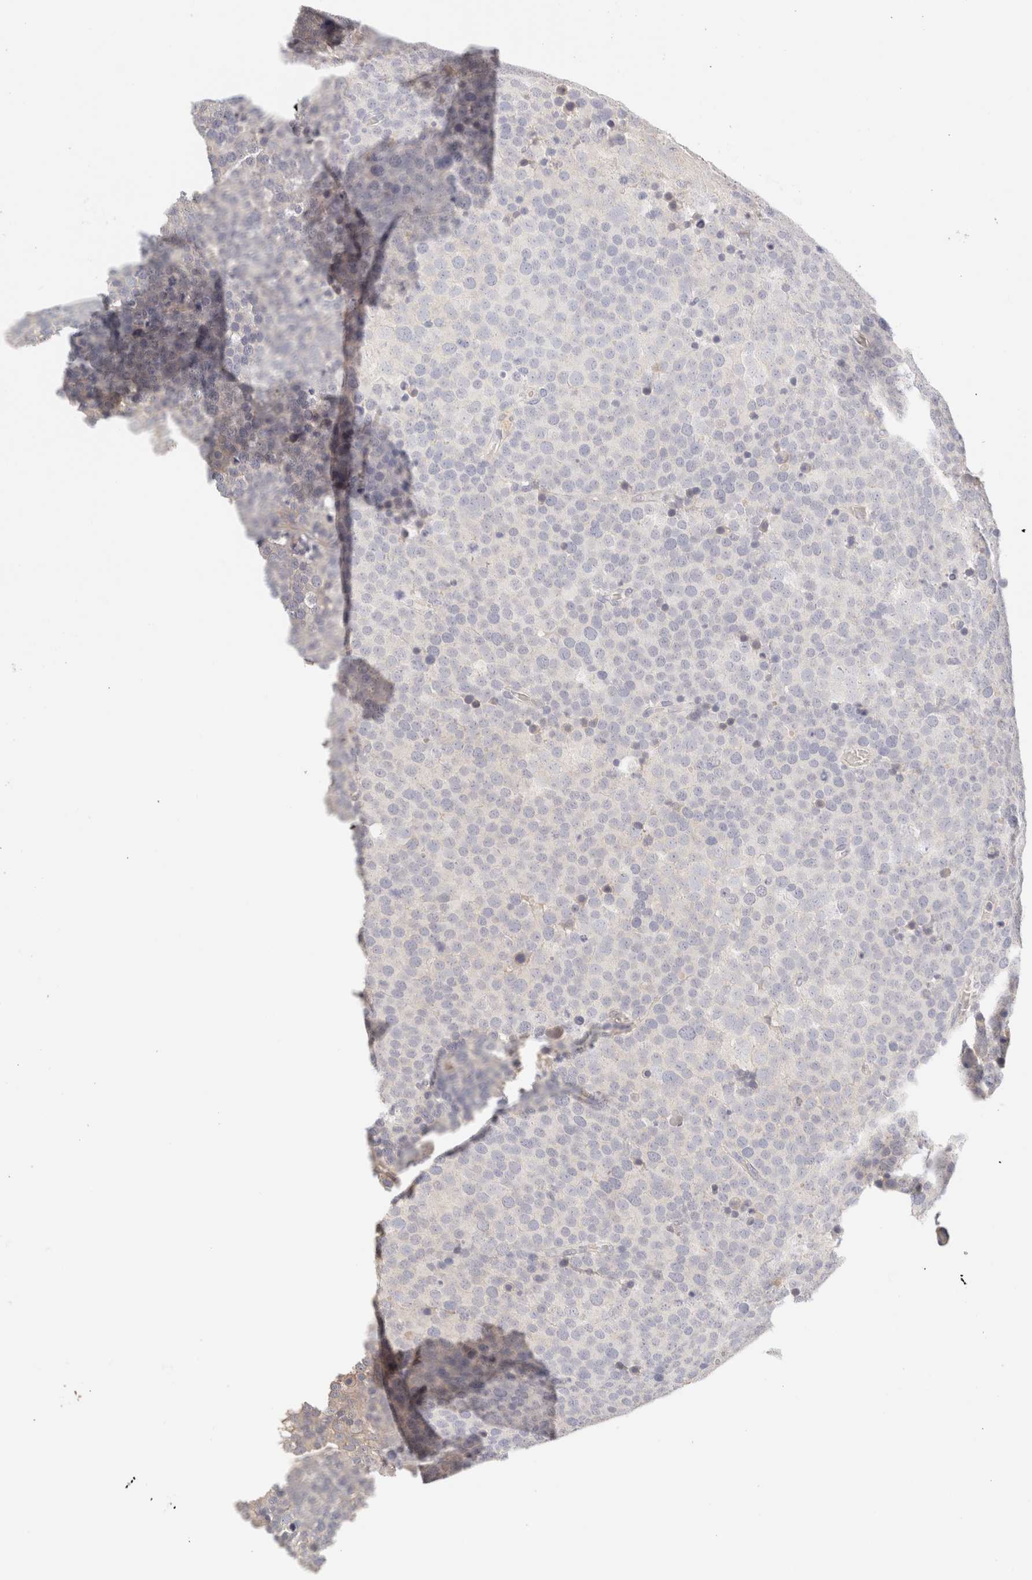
{"staining": {"intensity": "negative", "quantity": "none", "location": "none"}, "tissue": "testis cancer", "cell_type": "Tumor cells", "image_type": "cancer", "snomed": [{"axis": "morphology", "description": "Seminoma, NOS"}, {"axis": "topography", "description": "Testis"}], "caption": "DAB immunohistochemical staining of testis cancer (seminoma) demonstrates no significant staining in tumor cells.", "gene": "SCGB2A2", "patient": {"sex": "male", "age": 71}}